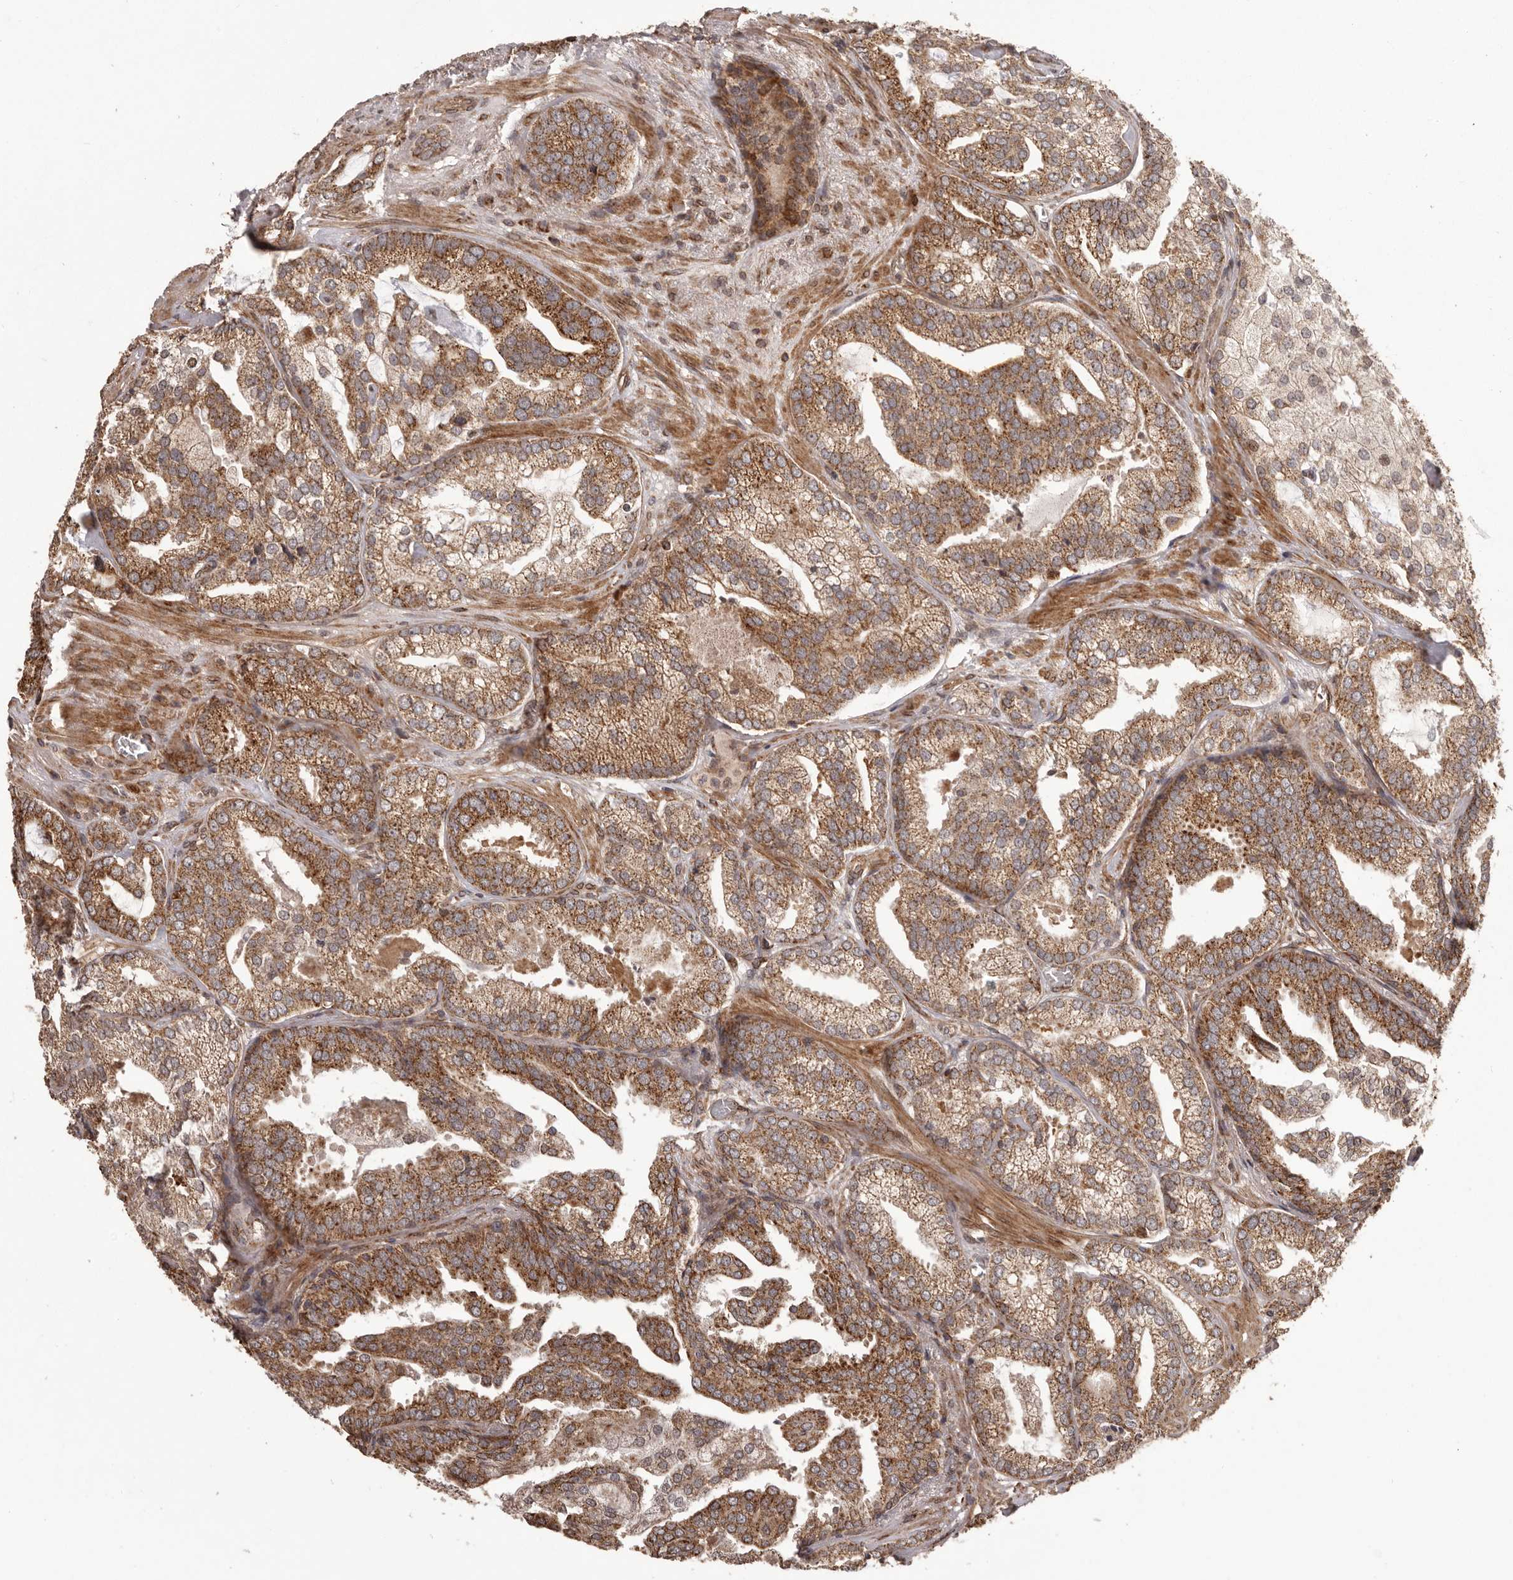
{"staining": {"intensity": "strong", "quantity": ">75%", "location": "cytoplasmic/membranous"}, "tissue": "prostate cancer", "cell_type": "Tumor cells", "image_type": "cancer", "snomed": [{"axis": "morphology", "description": "Normal morphology"}, {"axis": "morphology", "description": "Adenocarcinoma, Low grade"}, {"axis": "topography", "description": "Prostate"}], "caption": "Prostate cancer (adenocarcinoma (low-grade)) stained with DAB (3,3'-diaminobenzidine) immunohistochemistry (IHC) reveals high levels of strong cytoplasmic/membranous expression in approximately >75% of tumor cells. The staining is performed using DAB (3,3'-diaminobenzidine) brown chromogen to label protein expression. The nuclei are counter-stained blue using hematoxylin.", "gene": "CHRM2", "patient": {"sex": "male", "age": 72}}